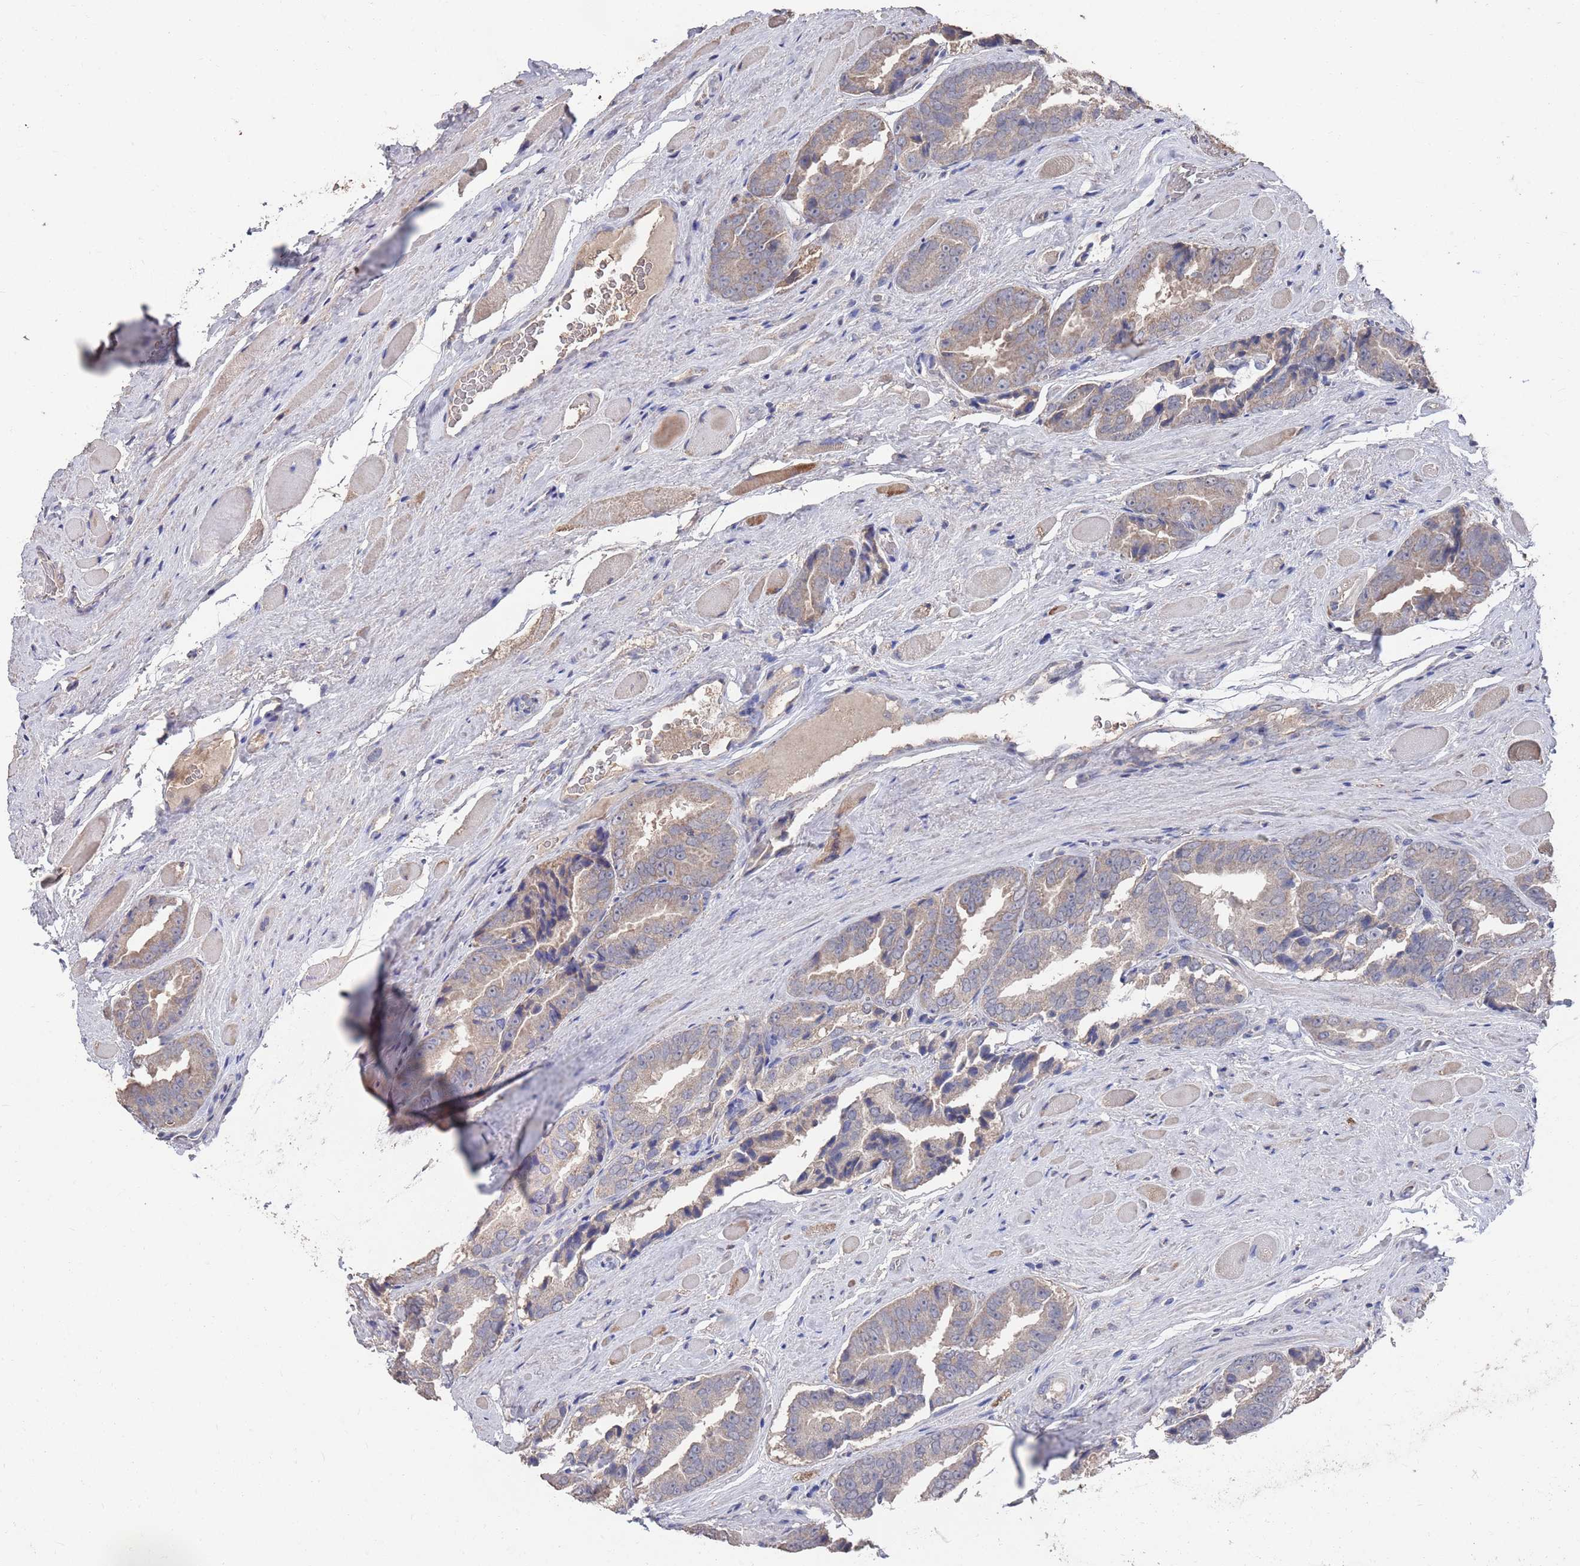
{"staining": {"intensity": "weak", "quantity": ">75%", "location": "cytoplasmic/membranous"}, "tissue": "prostate cancer", "cell_type": "Tumor cells", "image_type": "cancer", "snomed": [{"axis": "morphology", "description": "Adenocarcinoma, High grade"}, {"axis": "topography", "description": "Prostate"}], "caption": "High-grade adenocarcinoma (prostate) stained with immunohistochemistry displays weak cytoplasmic/membranous staining in approximately >75% of tumor cells. (IHC, brightfield microscopy, high magnification).", "gene": "BTBD18", "patient": {"sex": "male", "age": 72}}